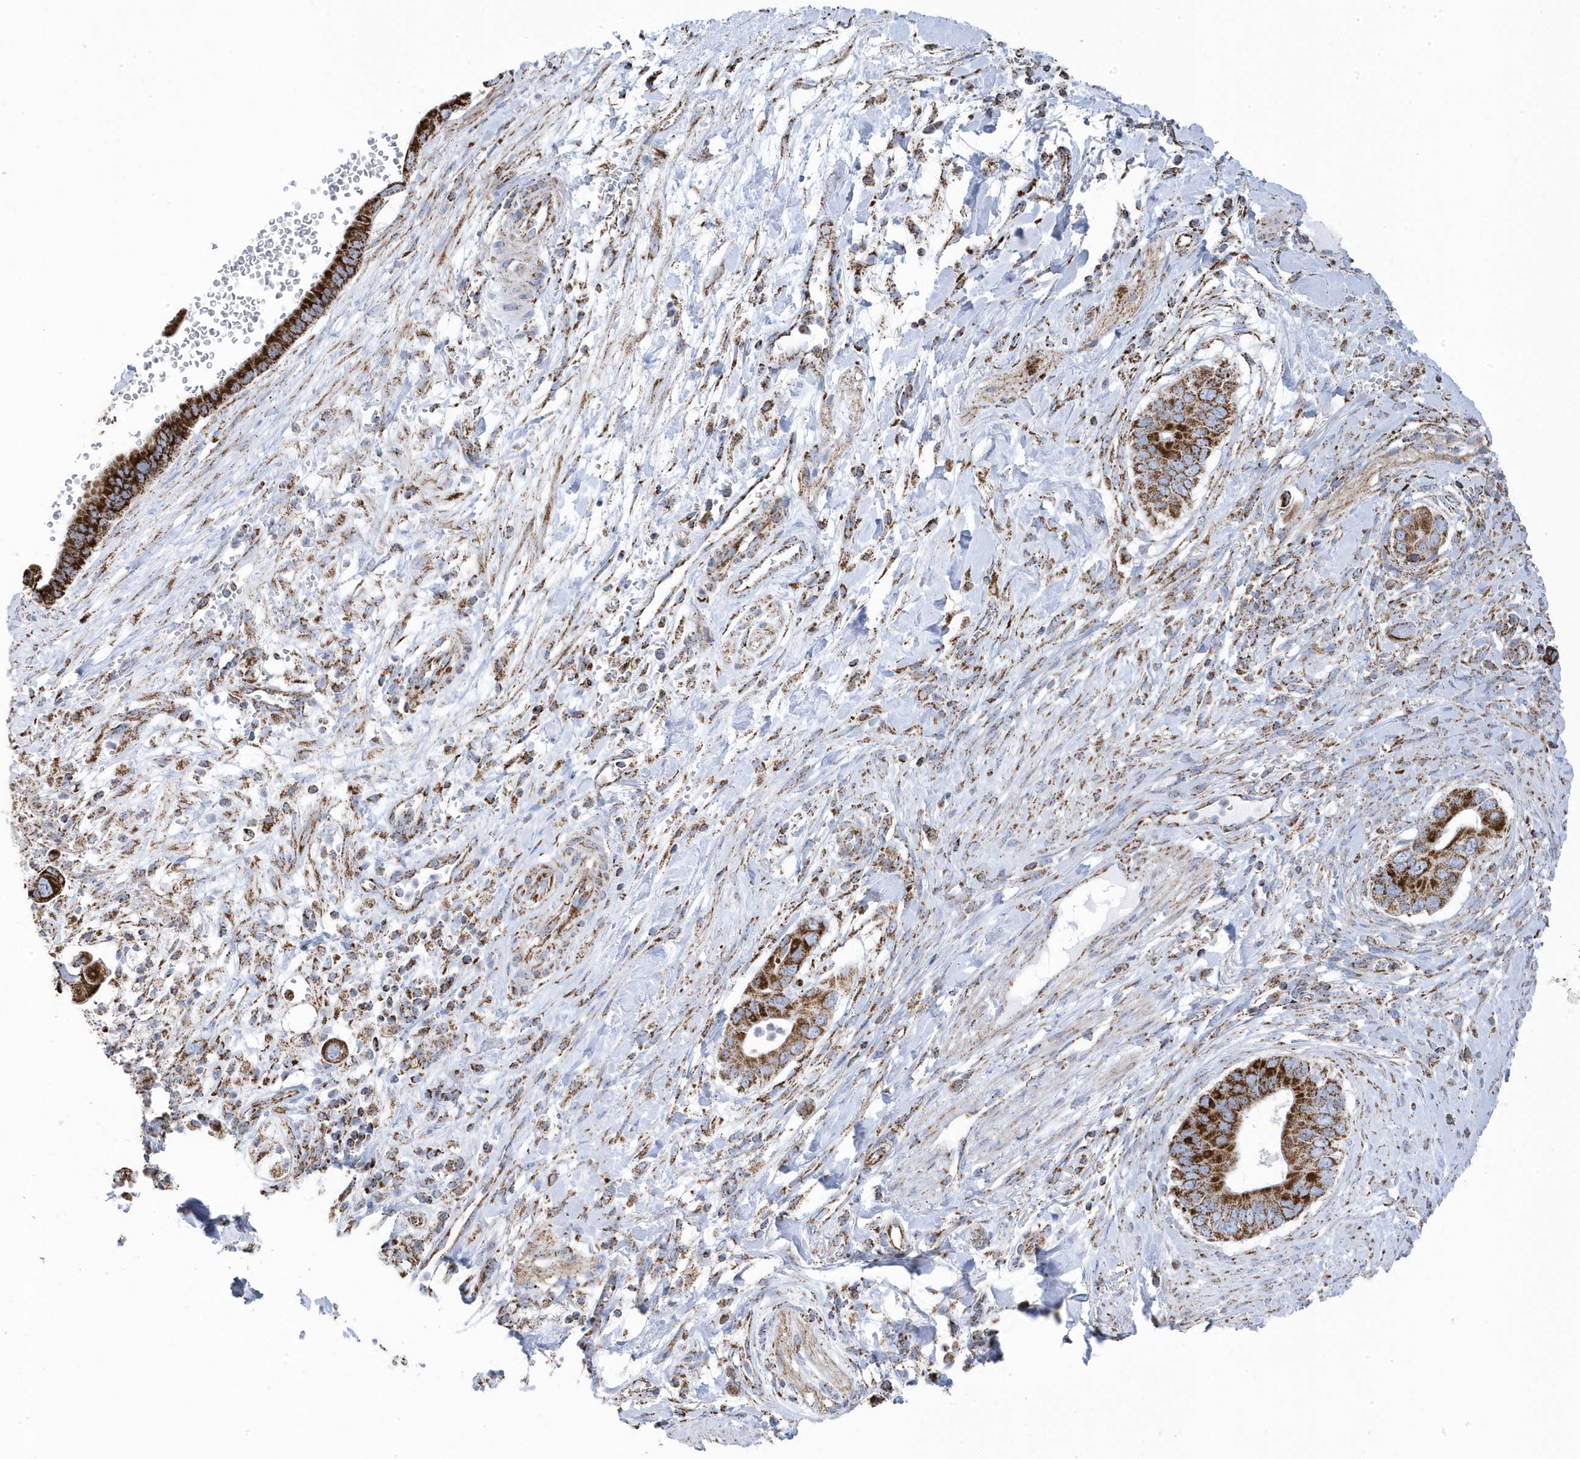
{"staining": {"intensity": "moderate", "quantity": ">75%", "location": "cytoplasmic/membranous"}, "tissue": "pancreatic cancer", "cell_type": "Tumor cells", "image_type": "cancer", "snomed": [{"axis": "morphology", "description": "Adenocarcinoma, NOS"}, {"axis": "topography", "description": "Pancreas"}], "caption": "Immunohistochemical staining of human pancreatic adenocarcinoma displays moderate cytoplasmic/membranous protein positivity in about >75% of tumor cells. (brown staining indicates protein expression, while blue staining denotes nuclei).", "gene": "GTPBP8", "patient": {"sex": "male", "age": 68}}